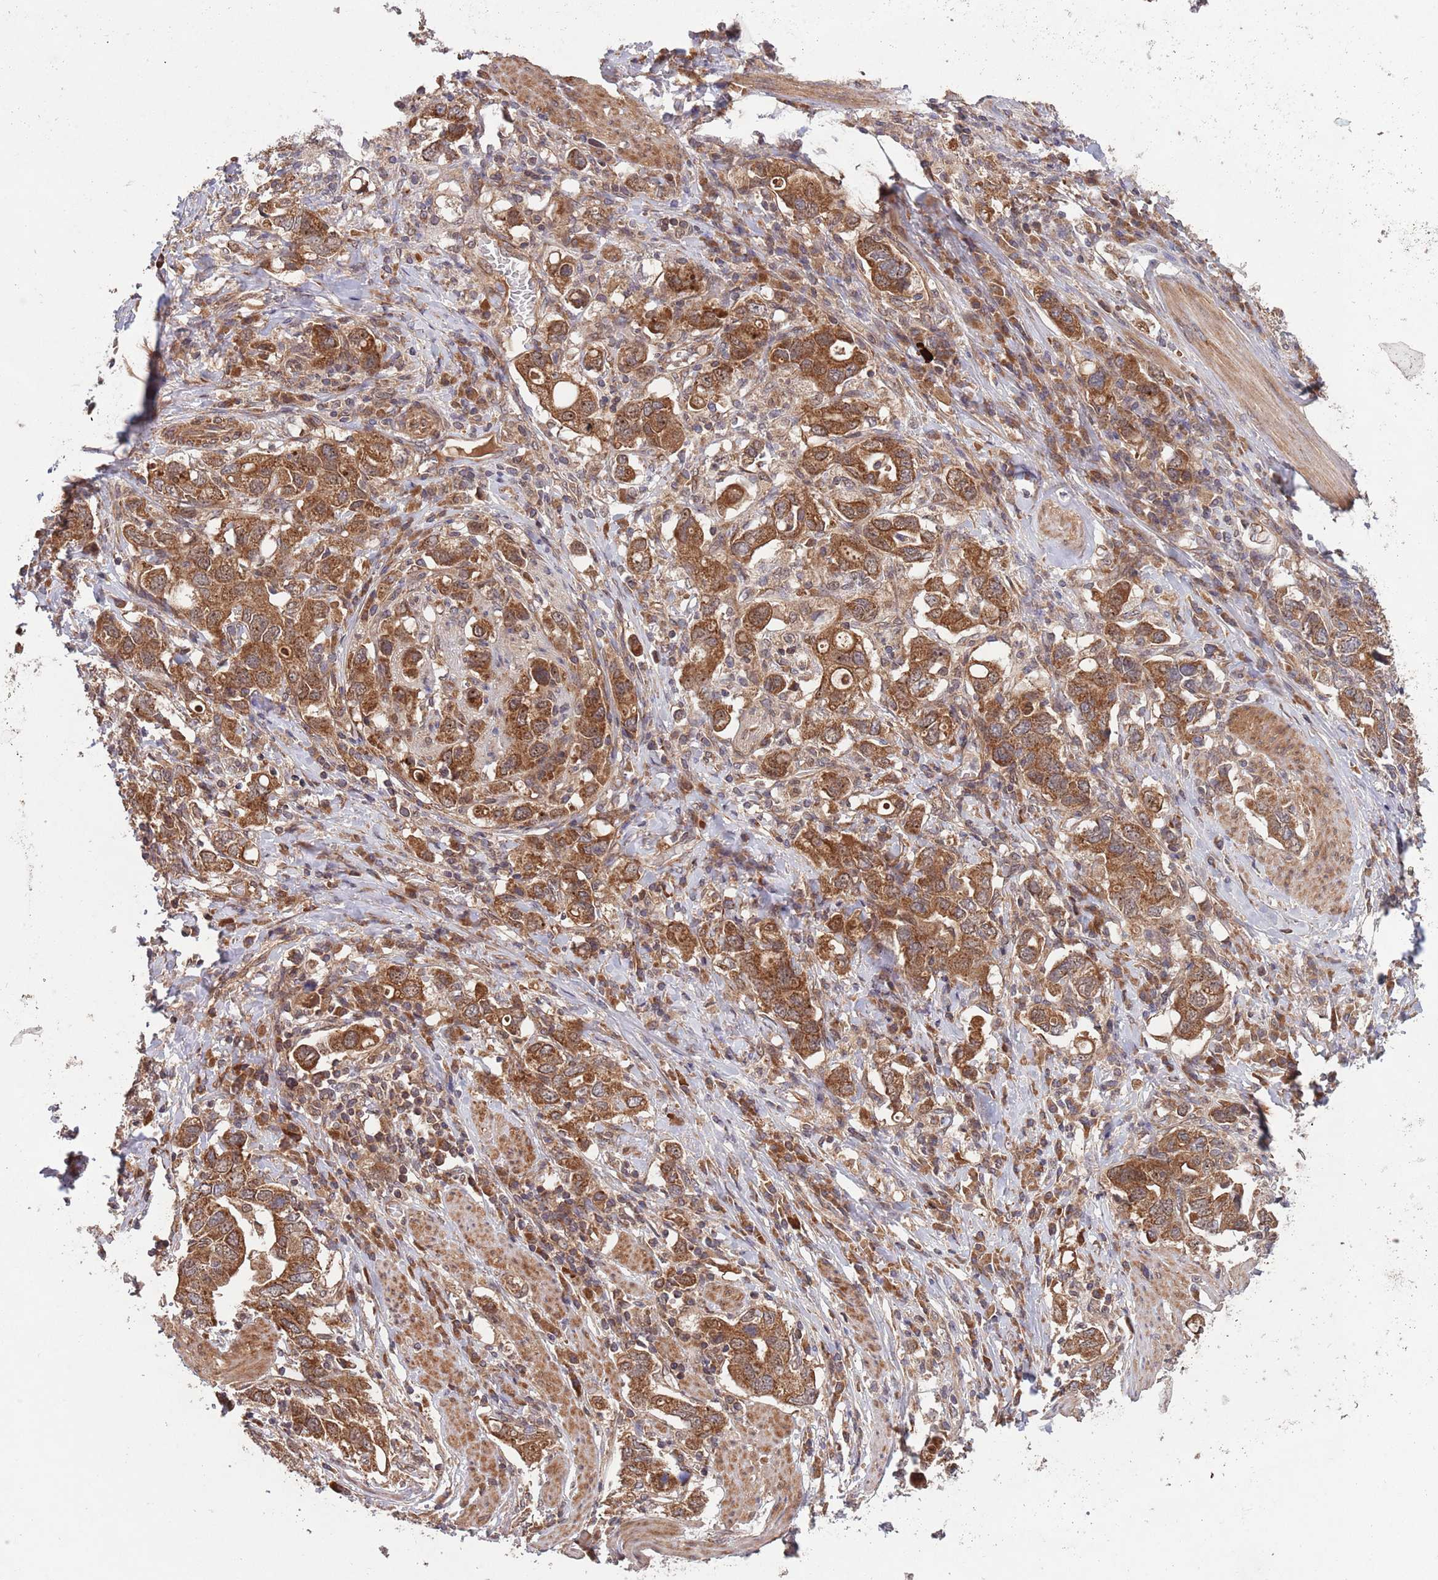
{"staining": {"intensity": "strong", "quantity": ">75%", "location": "cytoplasmic/membranous"}, "tissue": "stomach cancer", "cell_type": "Tumor cells", "image_type": "cancer", "snomed": [{"axis": "morphology", "description": "Adenocarcinoma, NOS"}, {"axis": "topography", "description": "Stomach, upper"}, {"axis": "topography", "description": "Stomach"}], "caption": "Immunohistochemical staining of stomach cancer (adenocarcinoma) exhibits strong cytoplasmic/membranous protein positivity in about >75% of tumor cells.", "gene": "MFNG", "patient": {"sex": "male", "age": 62}}